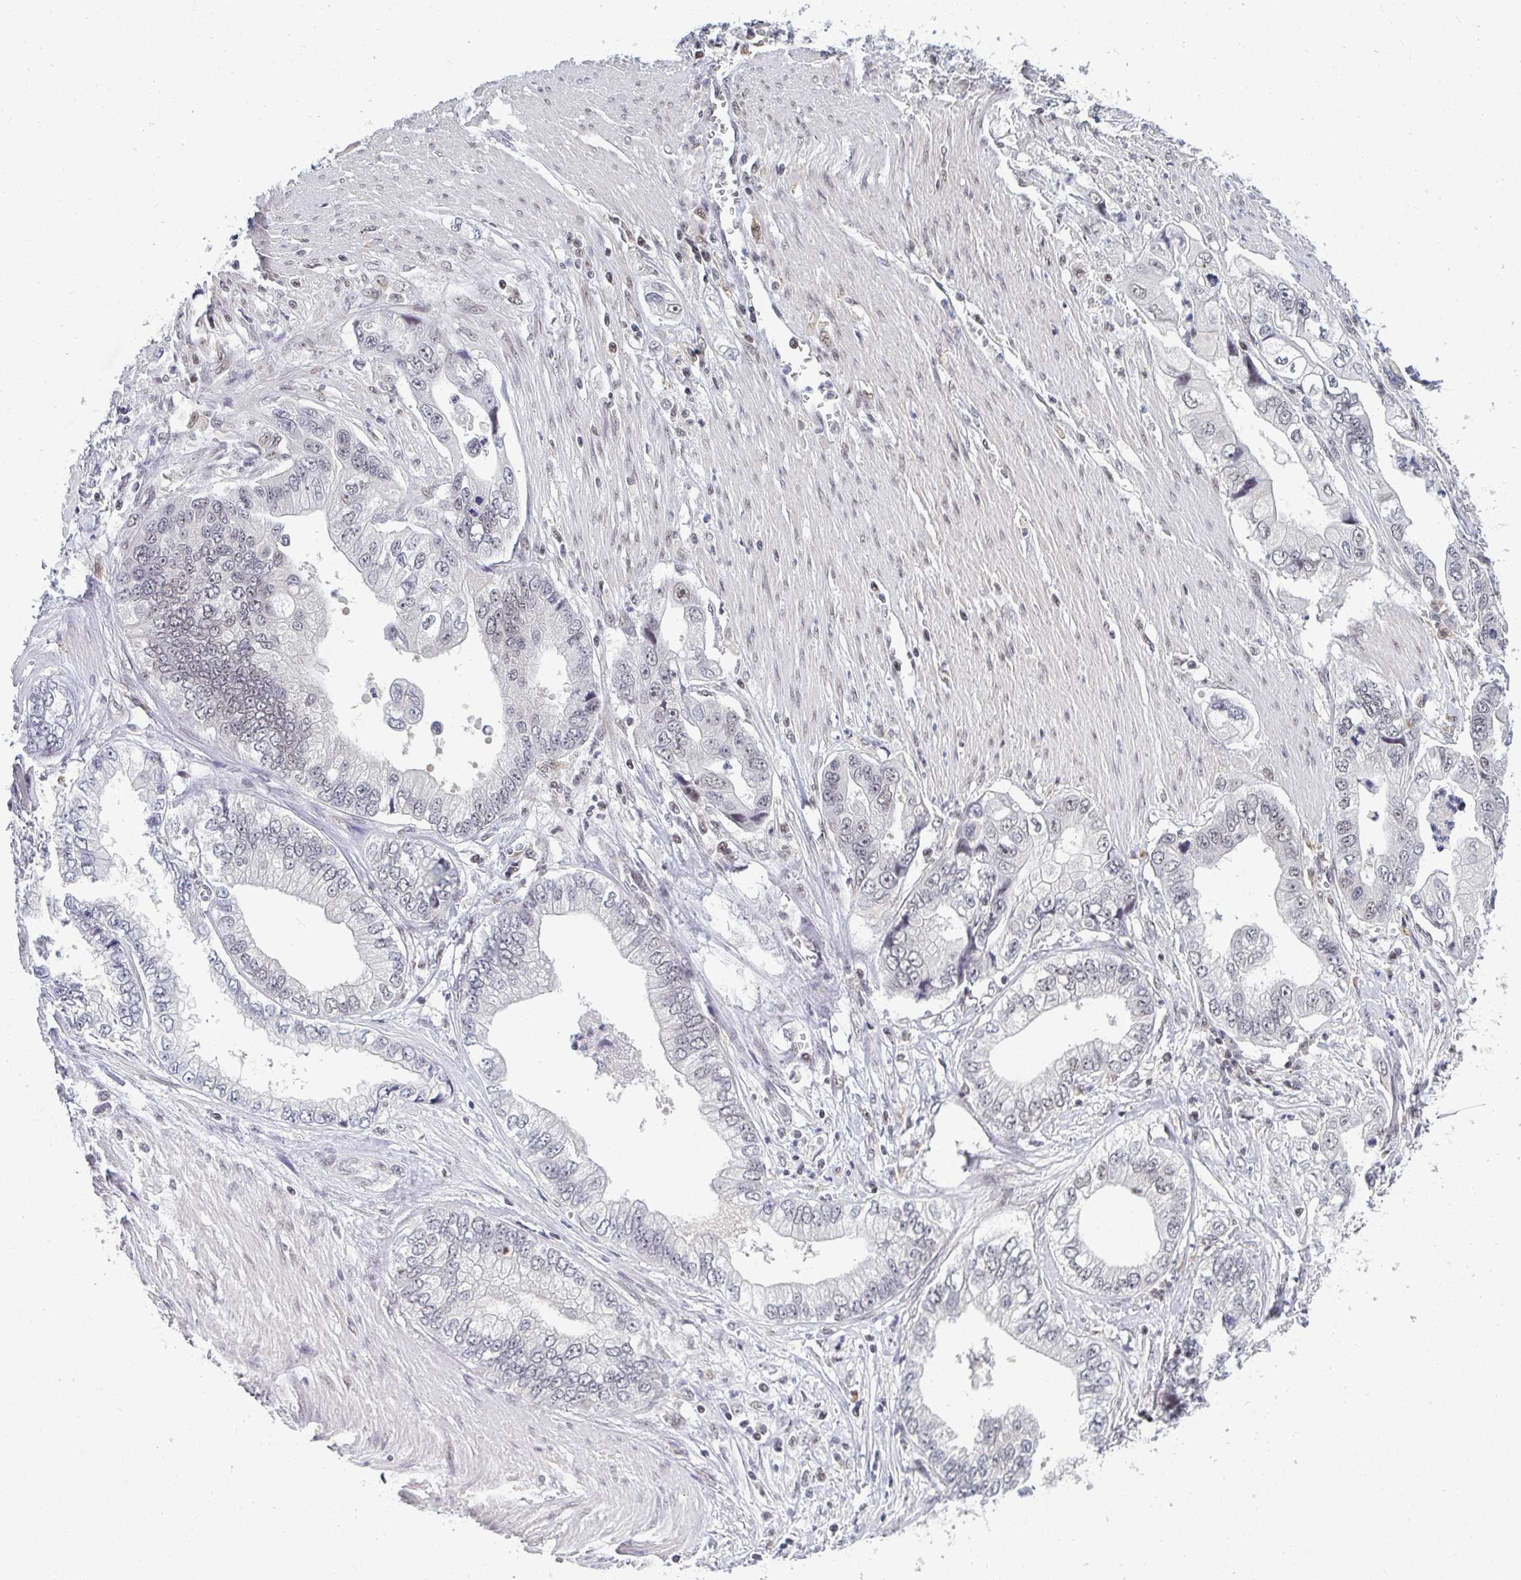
{"staining": {"intensity": "negative", "quantity": "none", "location": "none"}, "tissue": "stomach cancer", "cell_type": "Tumor cells", "image_type": "cancer", "snomed": [{"axis": "morphology", "description": "Adenocarcinoma, NOS"}, {"axis": "topography", "description": "Pancreas"}, {"axis": "topography", "description": "Stomach, upper"}], "caption": "Human stomach cancer stained for a protein using immunohistochemistry (IHC) exhibits no expression in tumor cells.", "gene": "ATF1", "patient": {"sex": "male", "age": 77}}